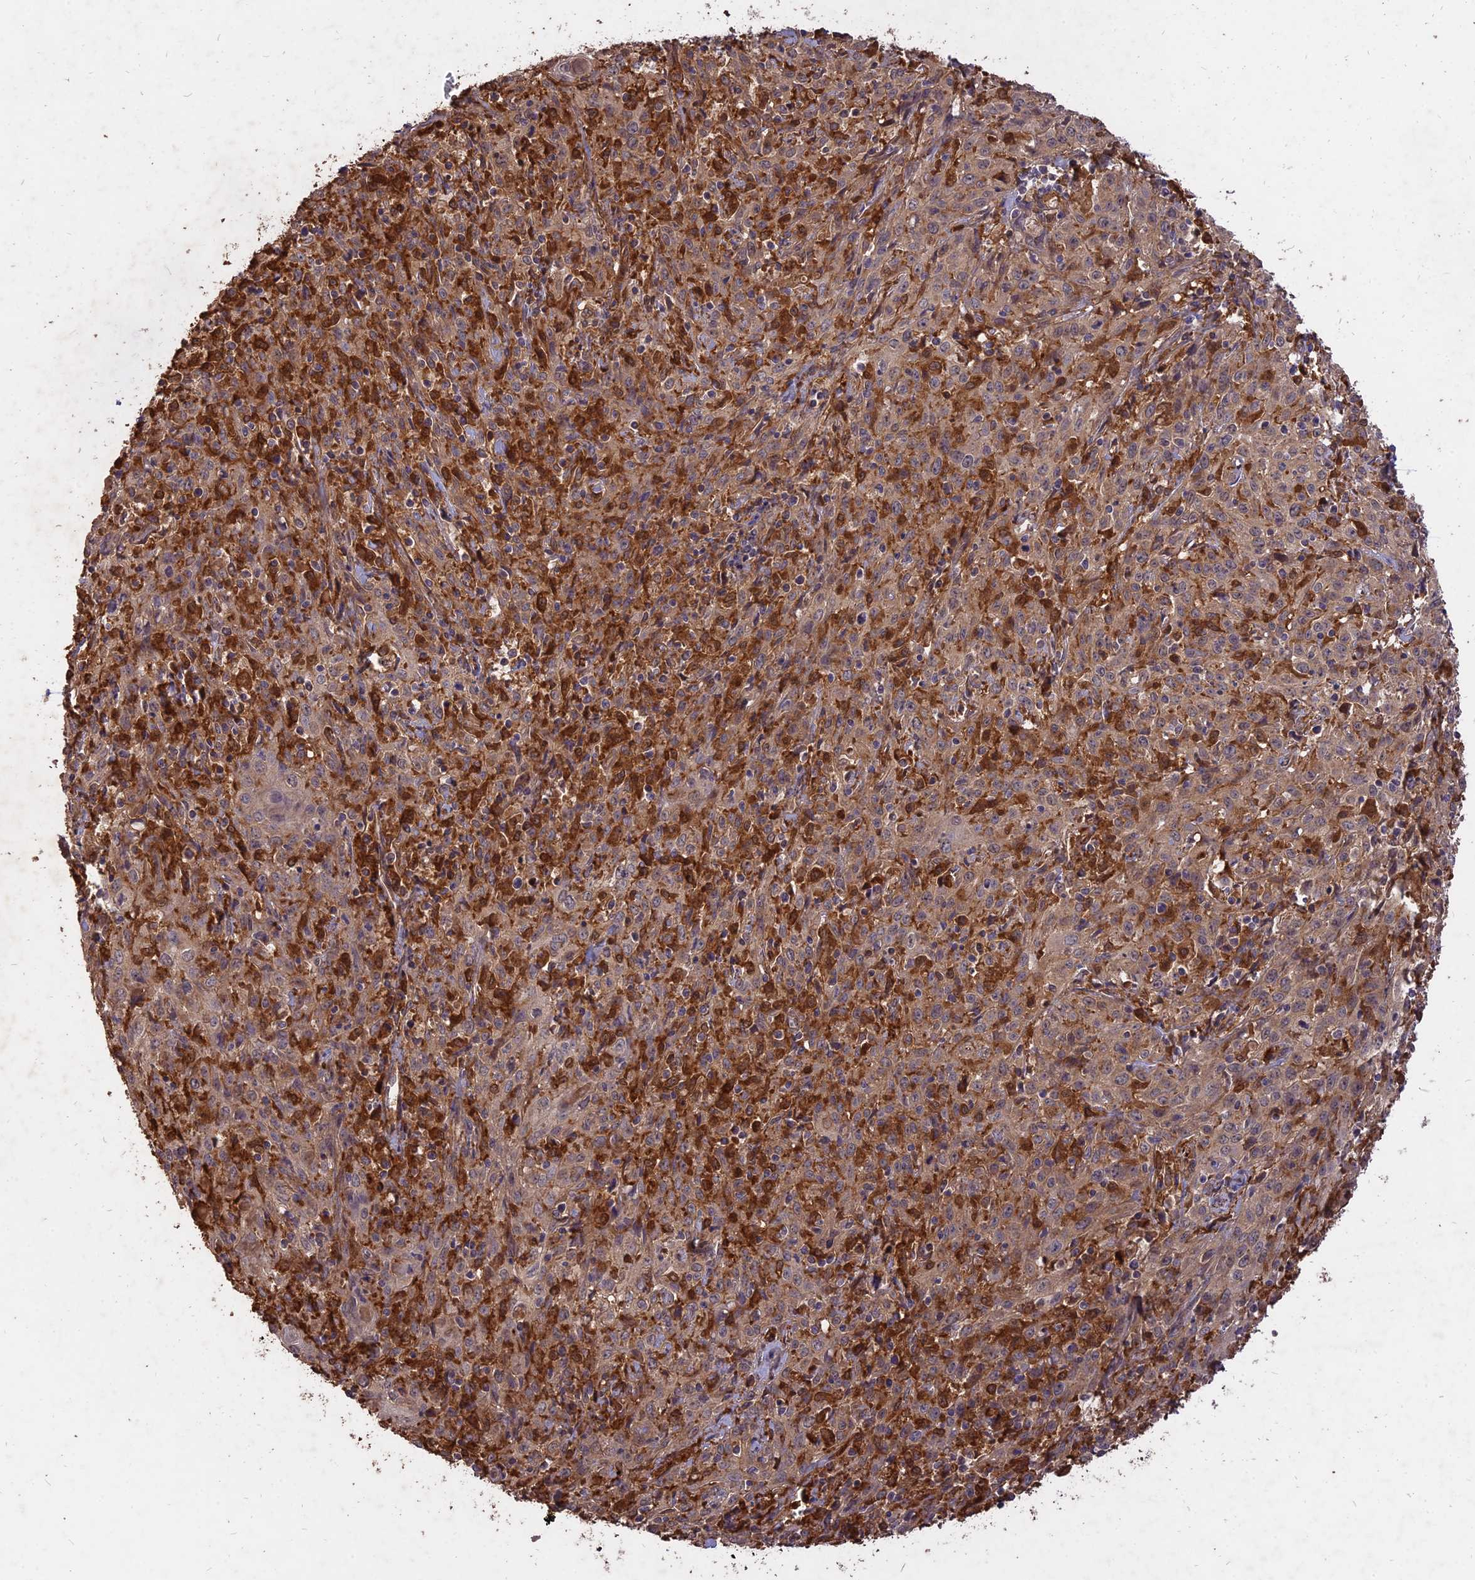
{"staining": {"intensity": "moderate", "quantity": ">75%", "location": "cytoplasmic/membranous"}, "tissue": "cervical cancer", "cell_type": "Tumor cells", "image_type": "cancer", "snomed": [{"axis": "morphology", "description": "Squamous cell carcinoma, NOS"}, {"axis": "topography", "description": "Cervix"}], "caption": "Cervical cancer (squamous cell carcinoma) stained for a protein (brown) shows moderate cytoplasmic/membranous positive staining in approximately >75% of tumor cells.", "gene": "SAC3D1", "patient": {"sex": "female", "age": 57}}